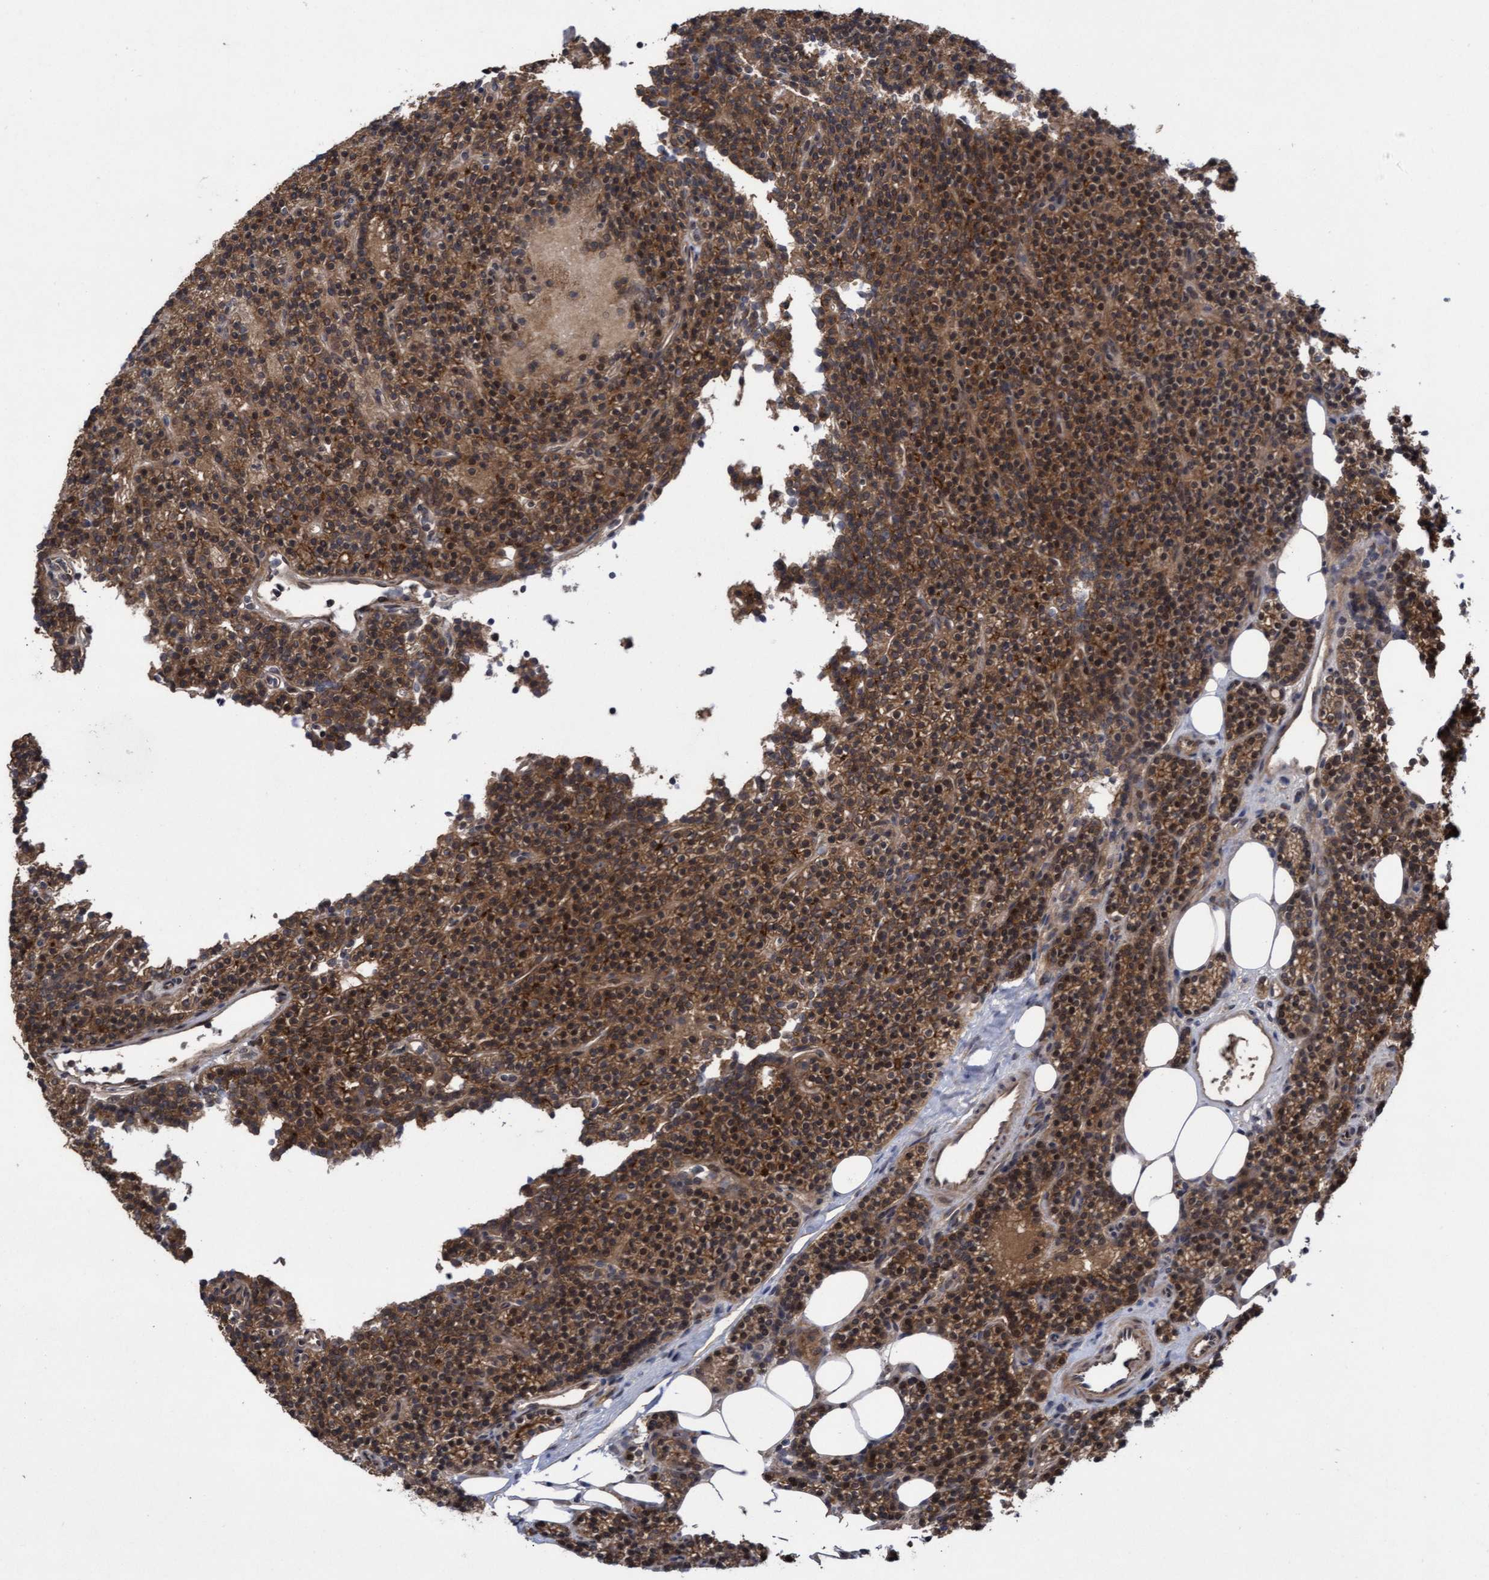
{"staining": {"intensity": "strong", "quantity": ">75%", "location": "cytoplasmic/membranous"}, "tissue": "parathyroid gland", "cell_type": "Glandular cells", "image_type": "normal", "snomed": [{"axis": "morphology", "description": "Normal tissue, NOS"}, {"axis": "topography", "description": "Parathyroid gland"}], "caption": "Unremarkable parathyroid gland shows strong cytoplasmic/membranous positivity in approximately >75% of glandular cells, visualized by immunohistochemistry.", "gene": "COBL", "patient": {"sex": "male", "age": 75}}